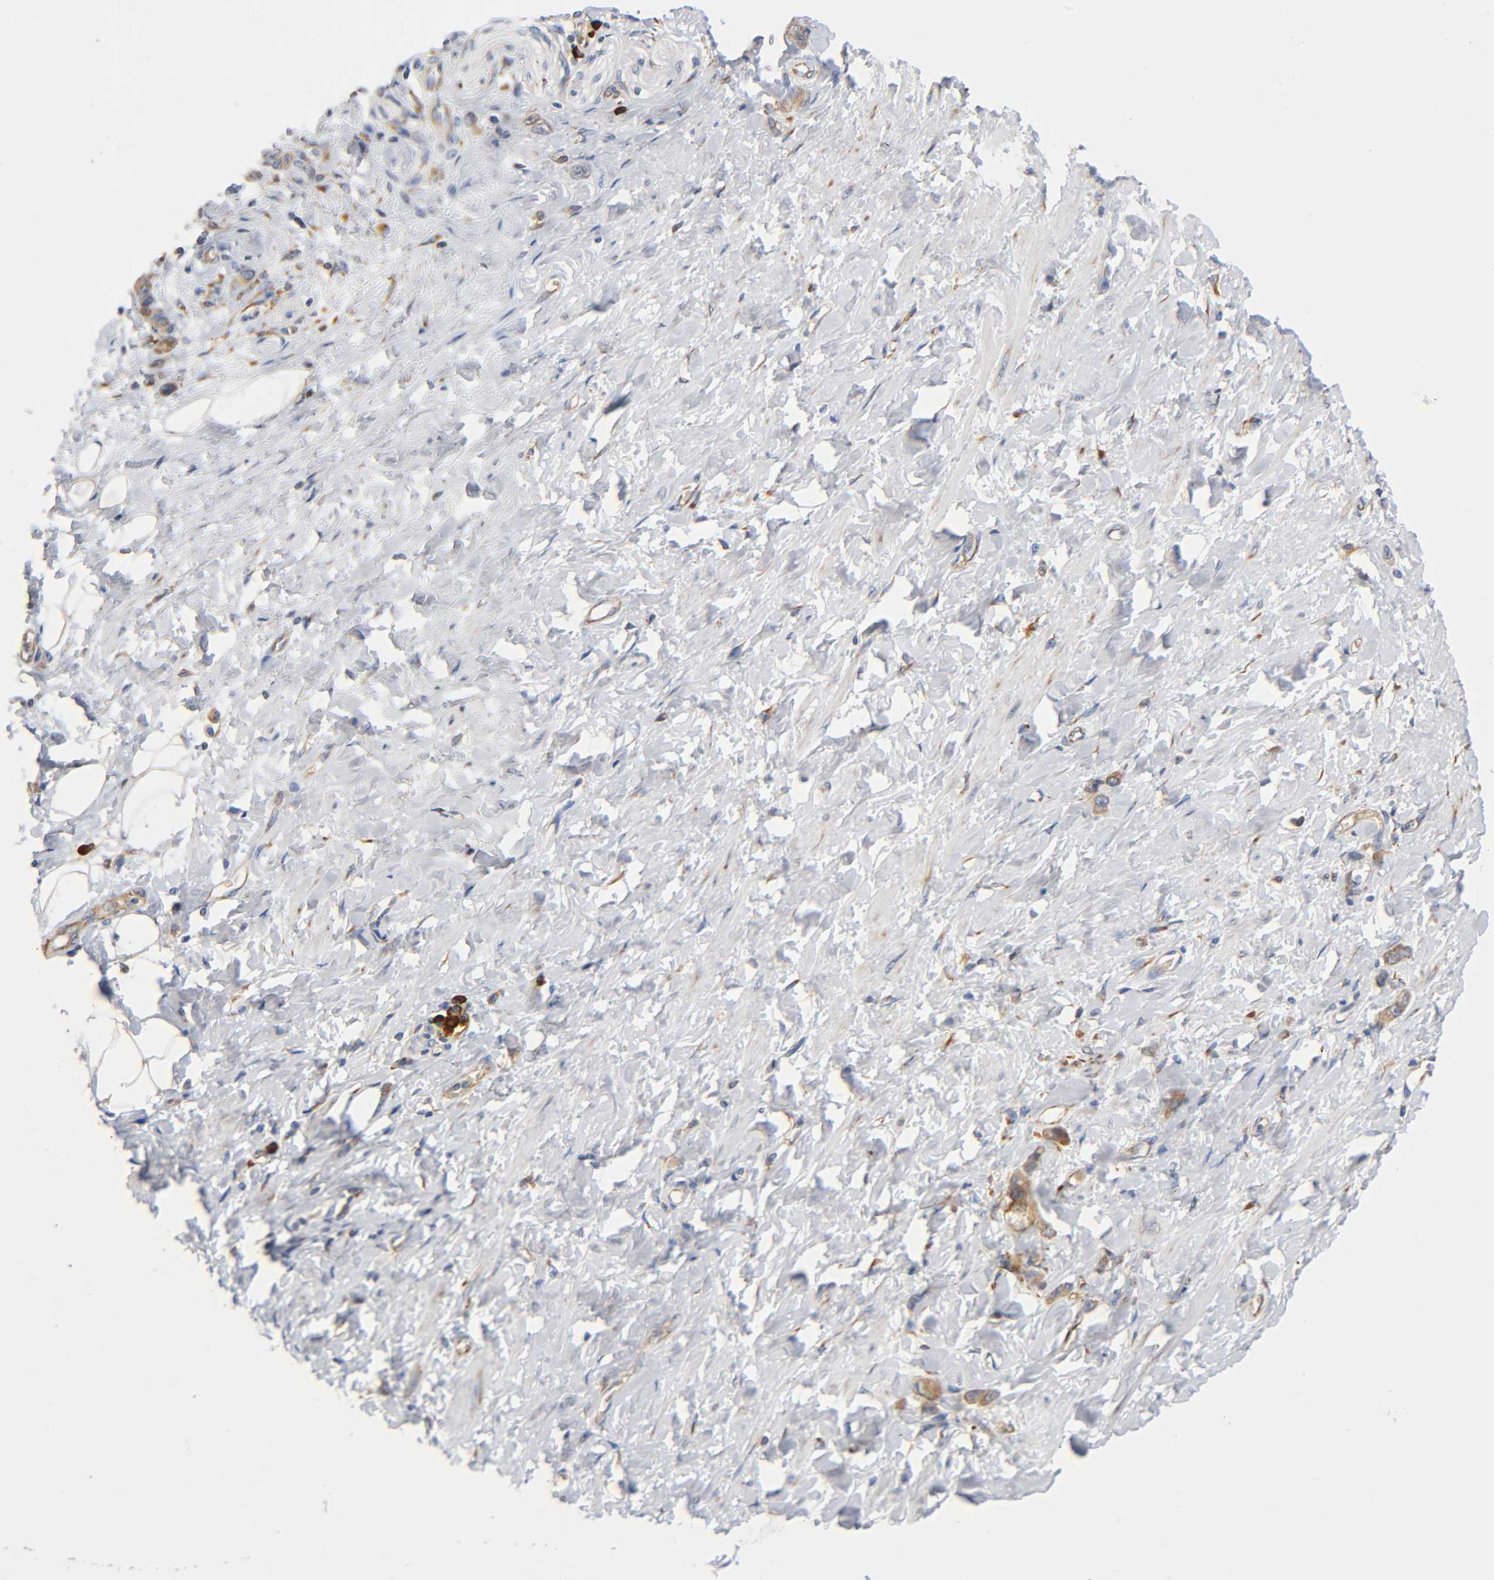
{"staining": {"intensity": "moderate", "quantity": ">75%", "location": "cytoplasmic/membranous"}, "tissue": "stomach cancer", "cell_type": "Tumor cells", "image_type": "cancer", "snomed": [{"axis": "morphology", "description": "Adenocarcinoma, NOS"}, {"axis": "topography", "description": "Stomach"}], "caption": "This histopathology image displays immunohistochemistry (IHC) staining of human stomach cancer, with medium moderate cytoplasmic/membranous staining in approximately >75% of tumor cells.", "gene": "UCKL1", "patient": {"sex": "male", "age": 82}}